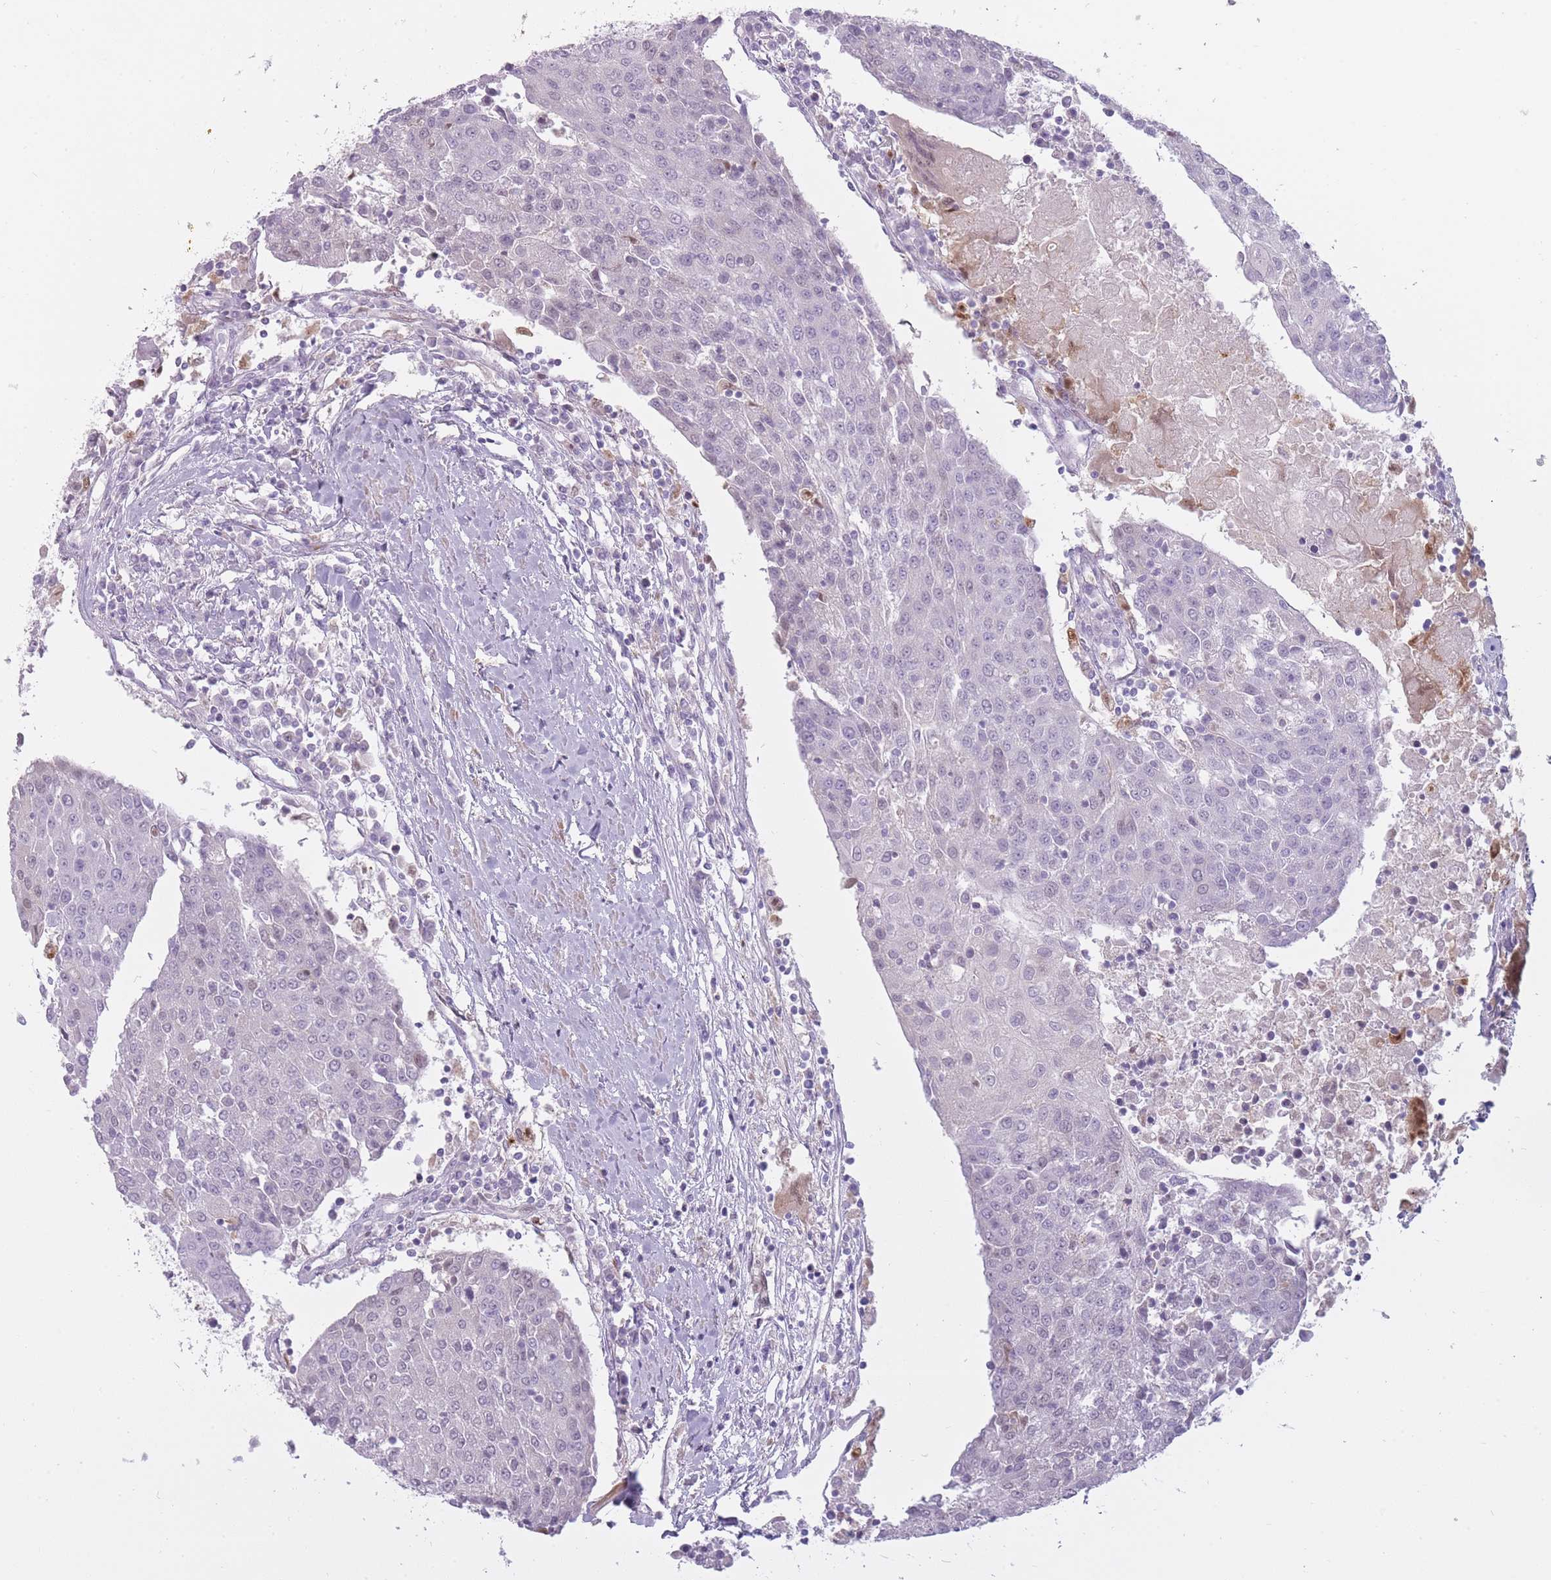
{"staining": {"intensity": "negative", "quantity": "none", "location": "none"}, "tissue": "urothelial cancer", "cell_type": "Tumor cells", "image_type": "cancer", "snomed": [{"axis": "morphology", "description": "Urothelial carcinoma, High grade"}, {"axis": "topography", "description": "Urinary bladder"}], "caption": "There is no significant expression in tumor cells of high-grade urothelial carcinoma. (DAB (3,3'-diaminobenzidine) IHC with hematoxylin counter stain).", "gene": "LGALS9", "patient": {"sex": "female", "age": 85}}